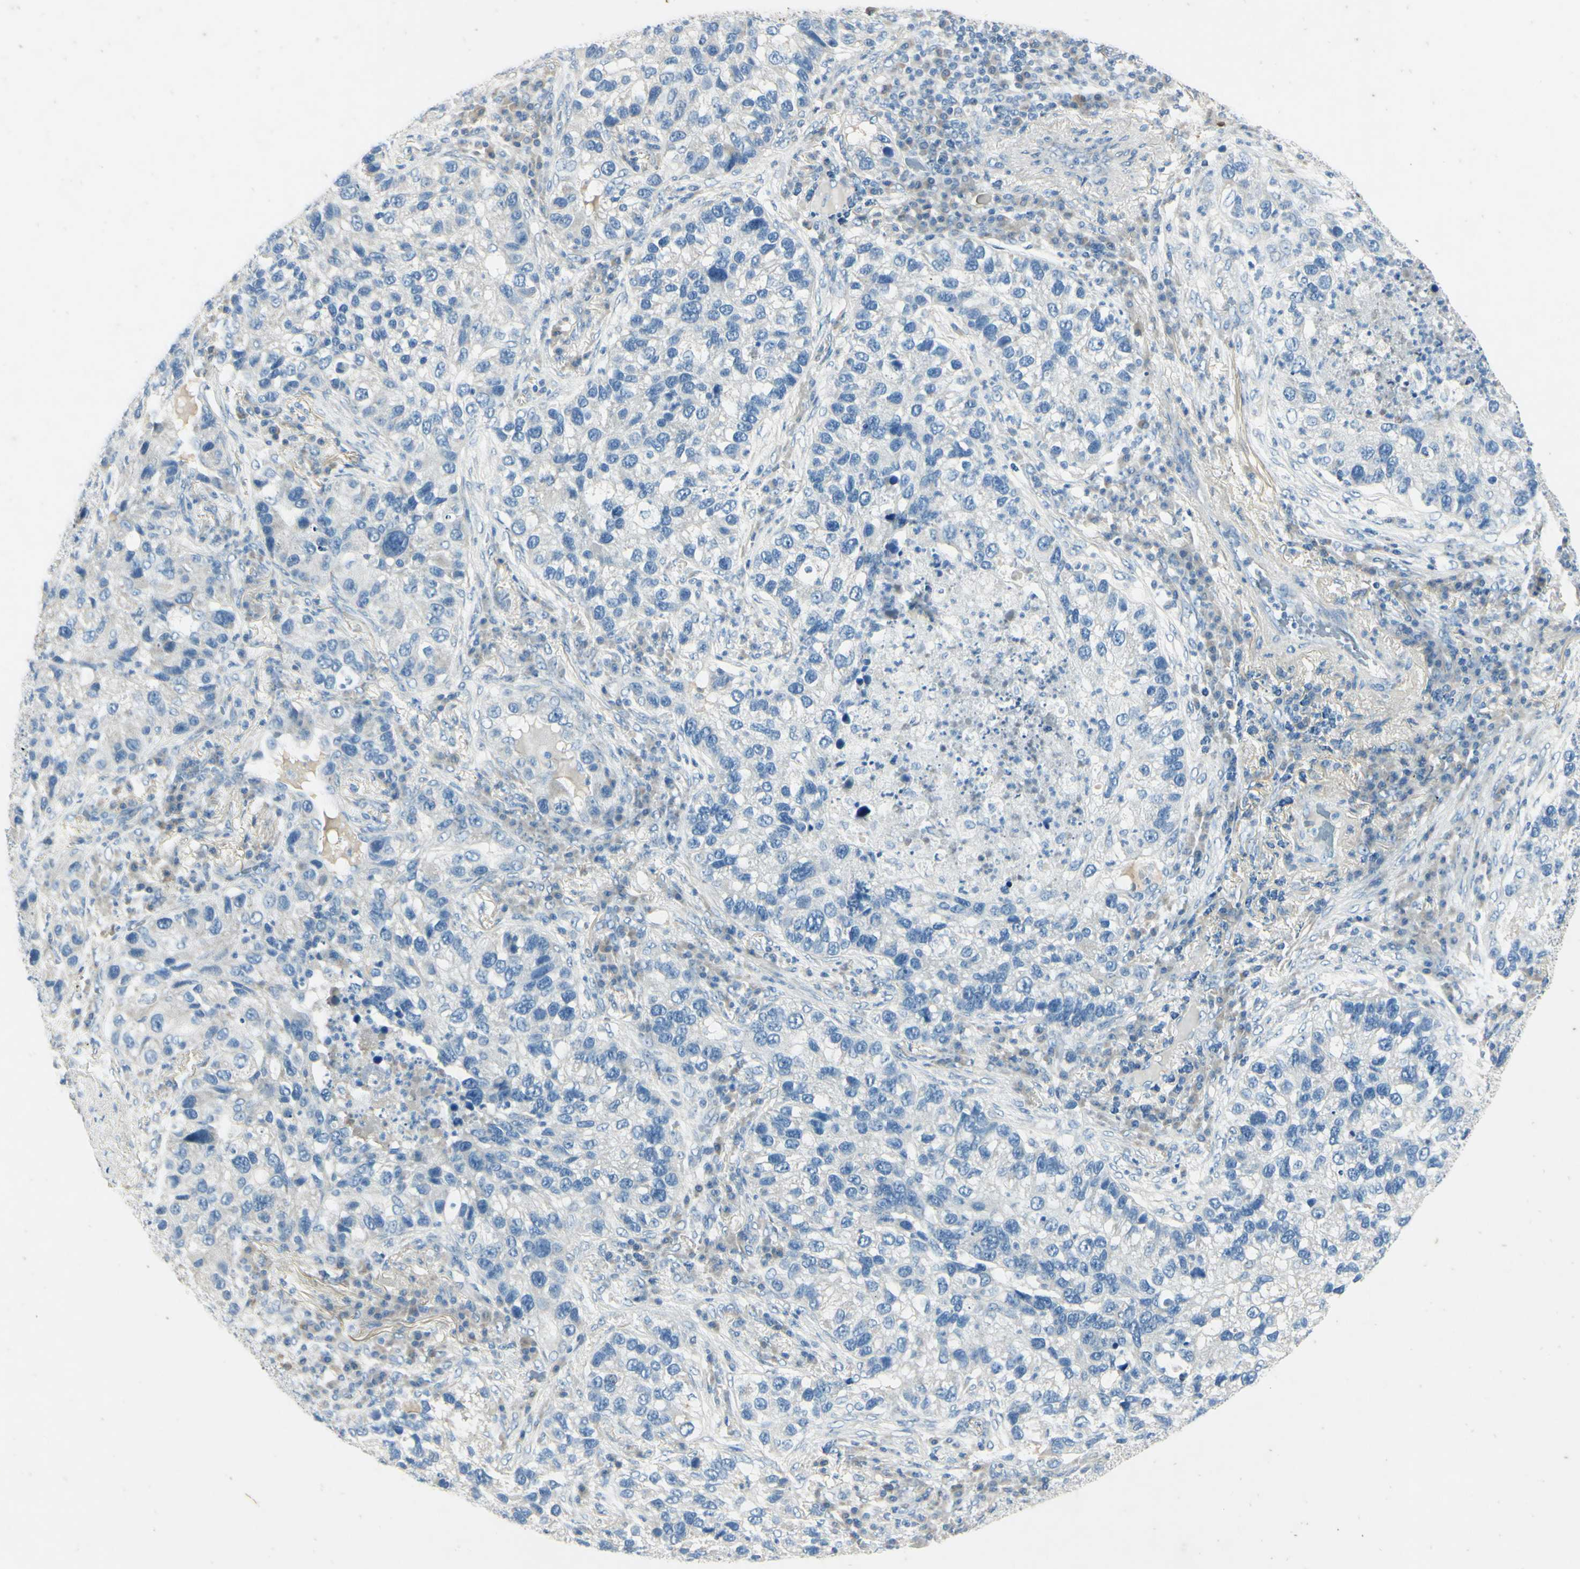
{"staining": {"intensity": "negative", "quantity": "none", "location": "none"}, "tissue": "lung cancer", "cell_type": "Tumor cells", "image_type": "cancer", "snomed": [{"axis": "morphology", "description": "Normal tissue, NOS"}, {"axis": "morphology", "description": "Adenocarcinoma, NOS"}, {"axis": "topography", "description": "Bronchus"}, {"axis": "topography", "description": "Lung"}], "caption": "Micrograph shows no protein staining in tumor cells of lung cancer tissue.", "gene": "SNAP91", "patient": {"sex": "male", "age": 54}}